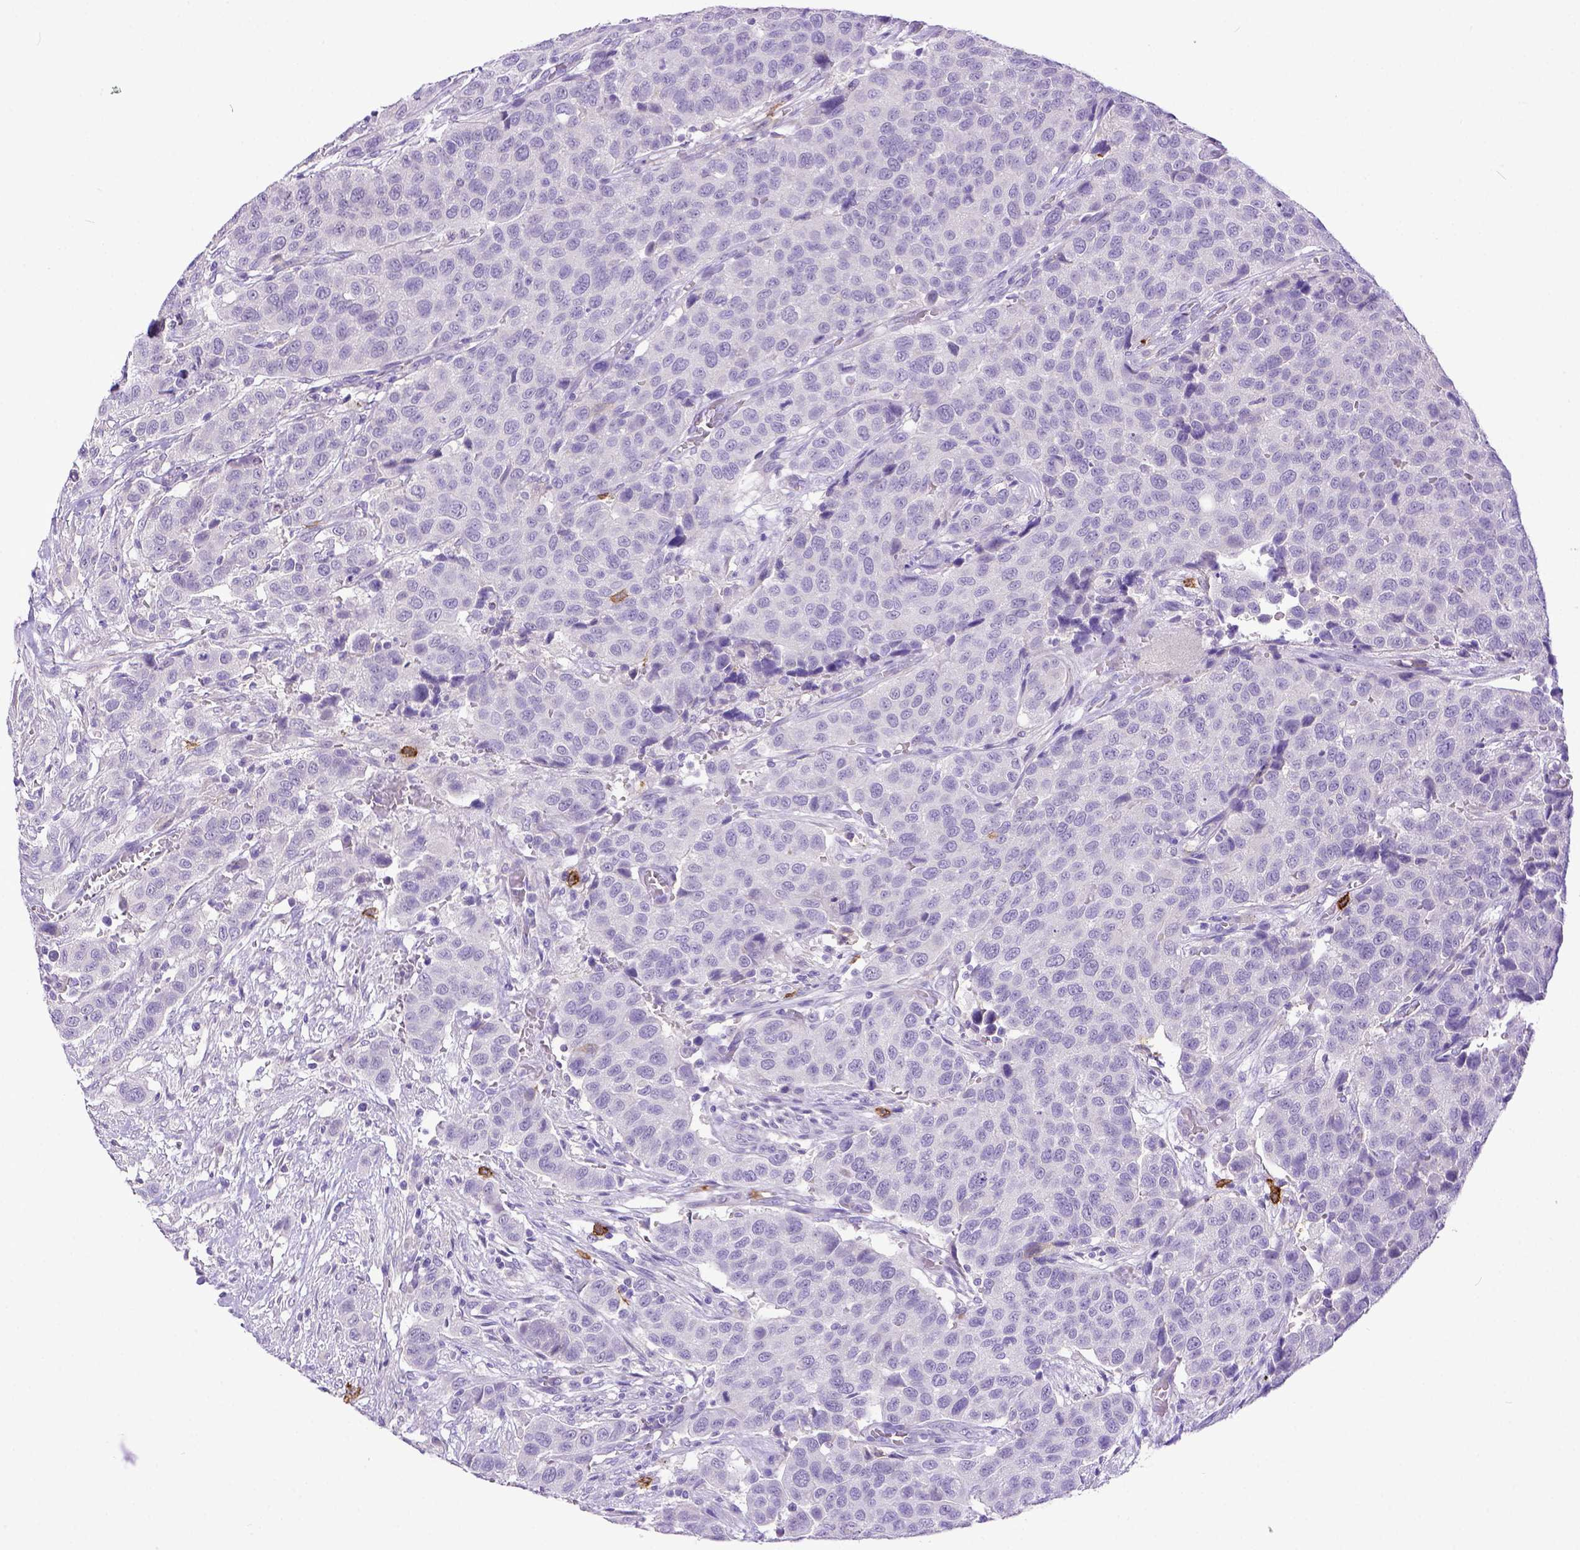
{"staining": {"intensity": "negative", "quantity": "none", "location": "none"}, "tissue": "urothelial cancer", "cell_type": "Tumor cells", "image_type": "cancer", "snomed": [{"axis": "morphology", "description": "Urothelial carcinoma, High grade"}, {"axis": "topography", "description": "Urinary bladder"}], "caption": "IHC of urothelial cancer displays no staining in tumor cells.", "gene": "KIT", "patient": {"sex": "female", "age": 58}}